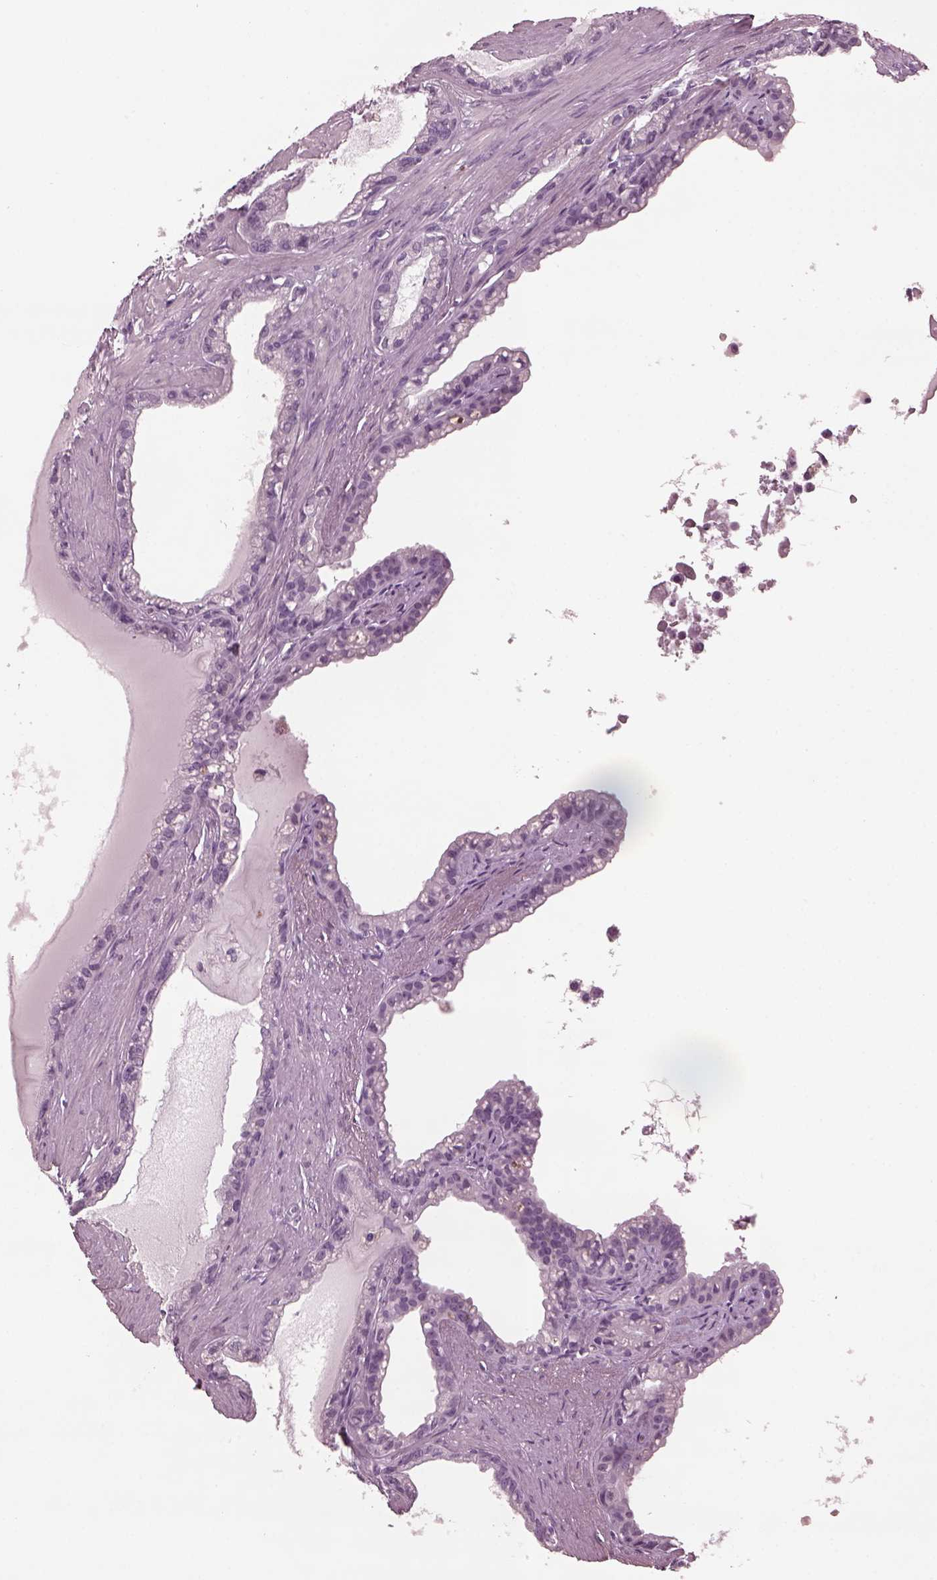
{"staining": {"intensity": "negative", "quantity": "none", "location": "none"}, "tissue": "seminal vesicle", "cell_type": "Glandular cells", "image_type": "normal", "snomed": [{"axis": "morphology", "description": "Normal tissue, NOS"}, {"axis": "morphology", "description": "Urothelial carcinoma, NOS"}, {"axis": "topography", "description": "Urinary bladder"}, {"axis": "topography", "description": "Seminal veicle"}], "caption": "Seminal vesicle stained for a protein using immunohistochemistry exhibits no positivity glandular cells.", "gene": "SLC6A17", "patient": {"sex": "male", "age": 76}}